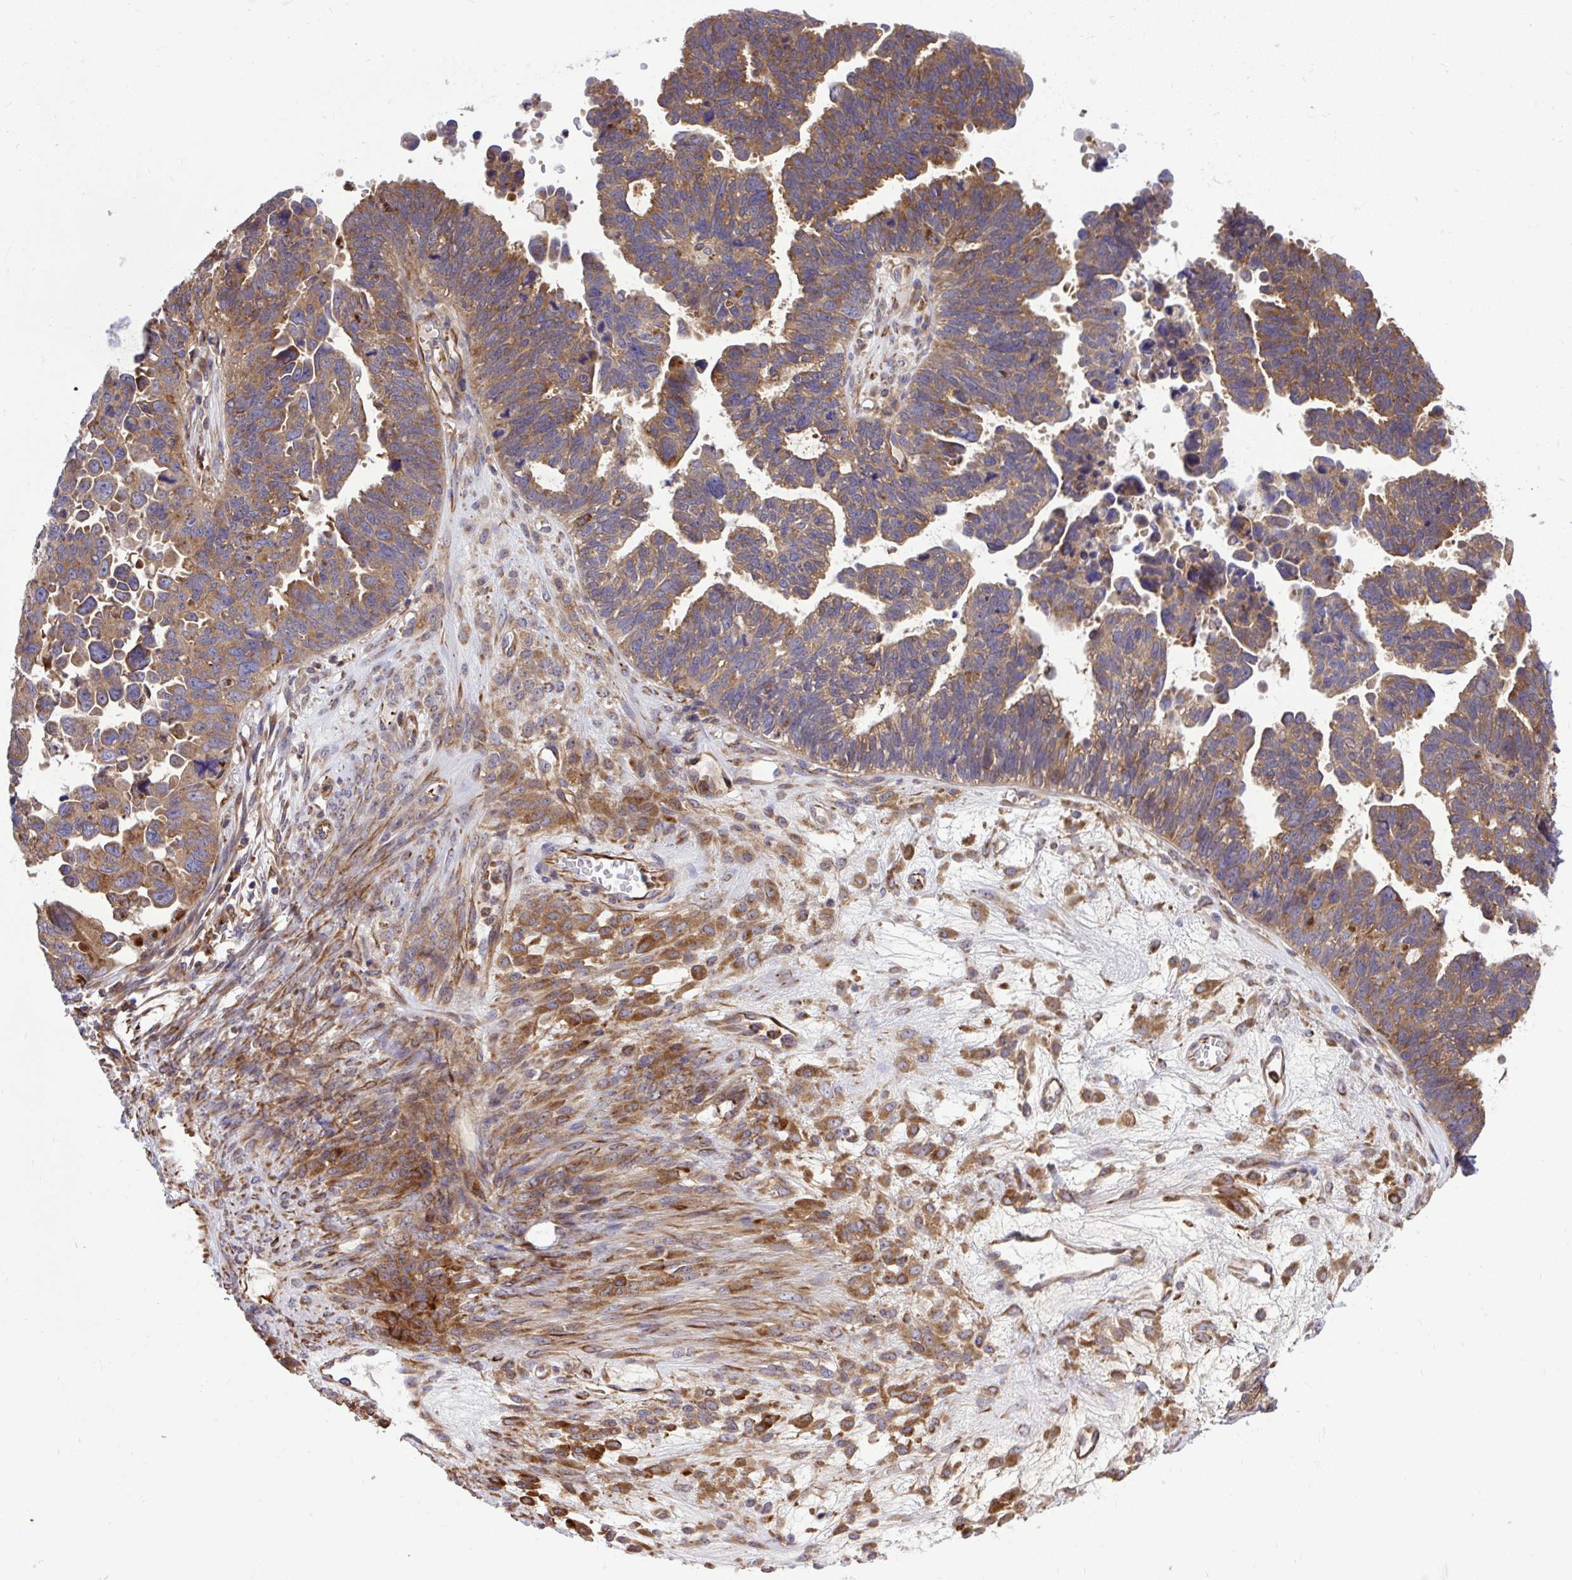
{"staining": {"intensity": "weak", "quantity": ">75%", "location": "cytoplasmic/membranous"}, "tissue": "ovarian cancer", "cell_type": "Tumor cells", "image_type": "cancer", "snomed": [{"axis": "morphology", "description": "Cystadenocarcinoma, serous, NOS"}, {"axis": "topography", "description": "Ovary"}], "caption": "Immunohistochemical staining of serous cystadenocarcinoma (ovarian) displays low levels of weak cytoplasmic/membranous positivity in approximately >75% of tumor cells.", "gene": "PAIP2", "patient": {"sex": "female", "age": 60}}